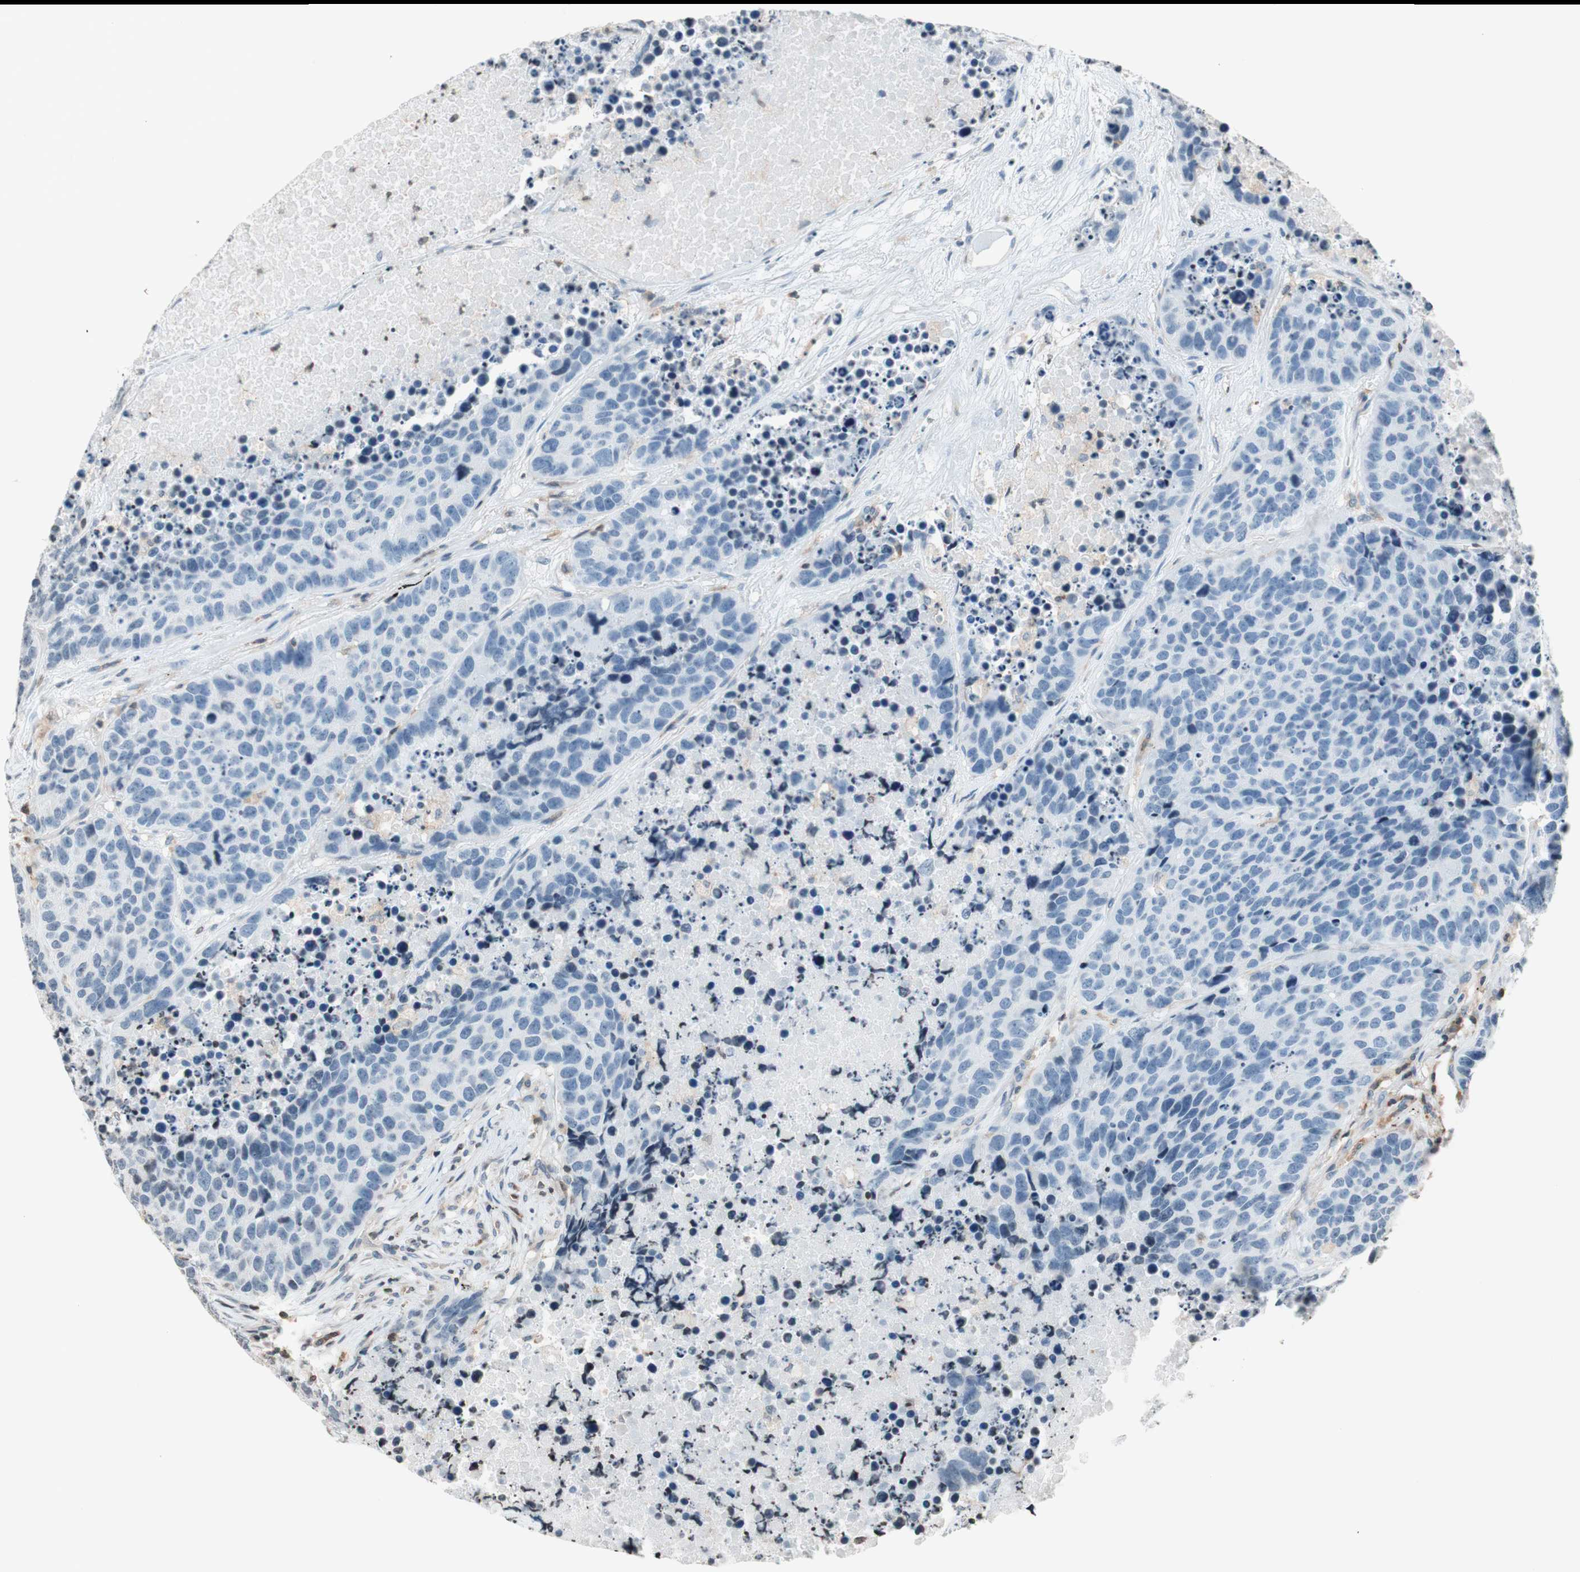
{"staining": {"intensity": "negative", "quantity": "none", "location": "none"}, "tissue": "carcinoid", "cell_type": "Tumor cells", "image_type": "cancer", "snomed": [{"axis": "morphology", "description": "Carcinoid, malignant, NOS"}, {"axis": "topography", "description": "Lung"}], "caption": "Tumor cells show no significant expression in malignant carcinoid. The staining is performed using DAB brown chromogen with nuclei counter-stained in using hematoxylin.", "gene": "WIPF1", "patient": {"sex": "male", "age": 60}}